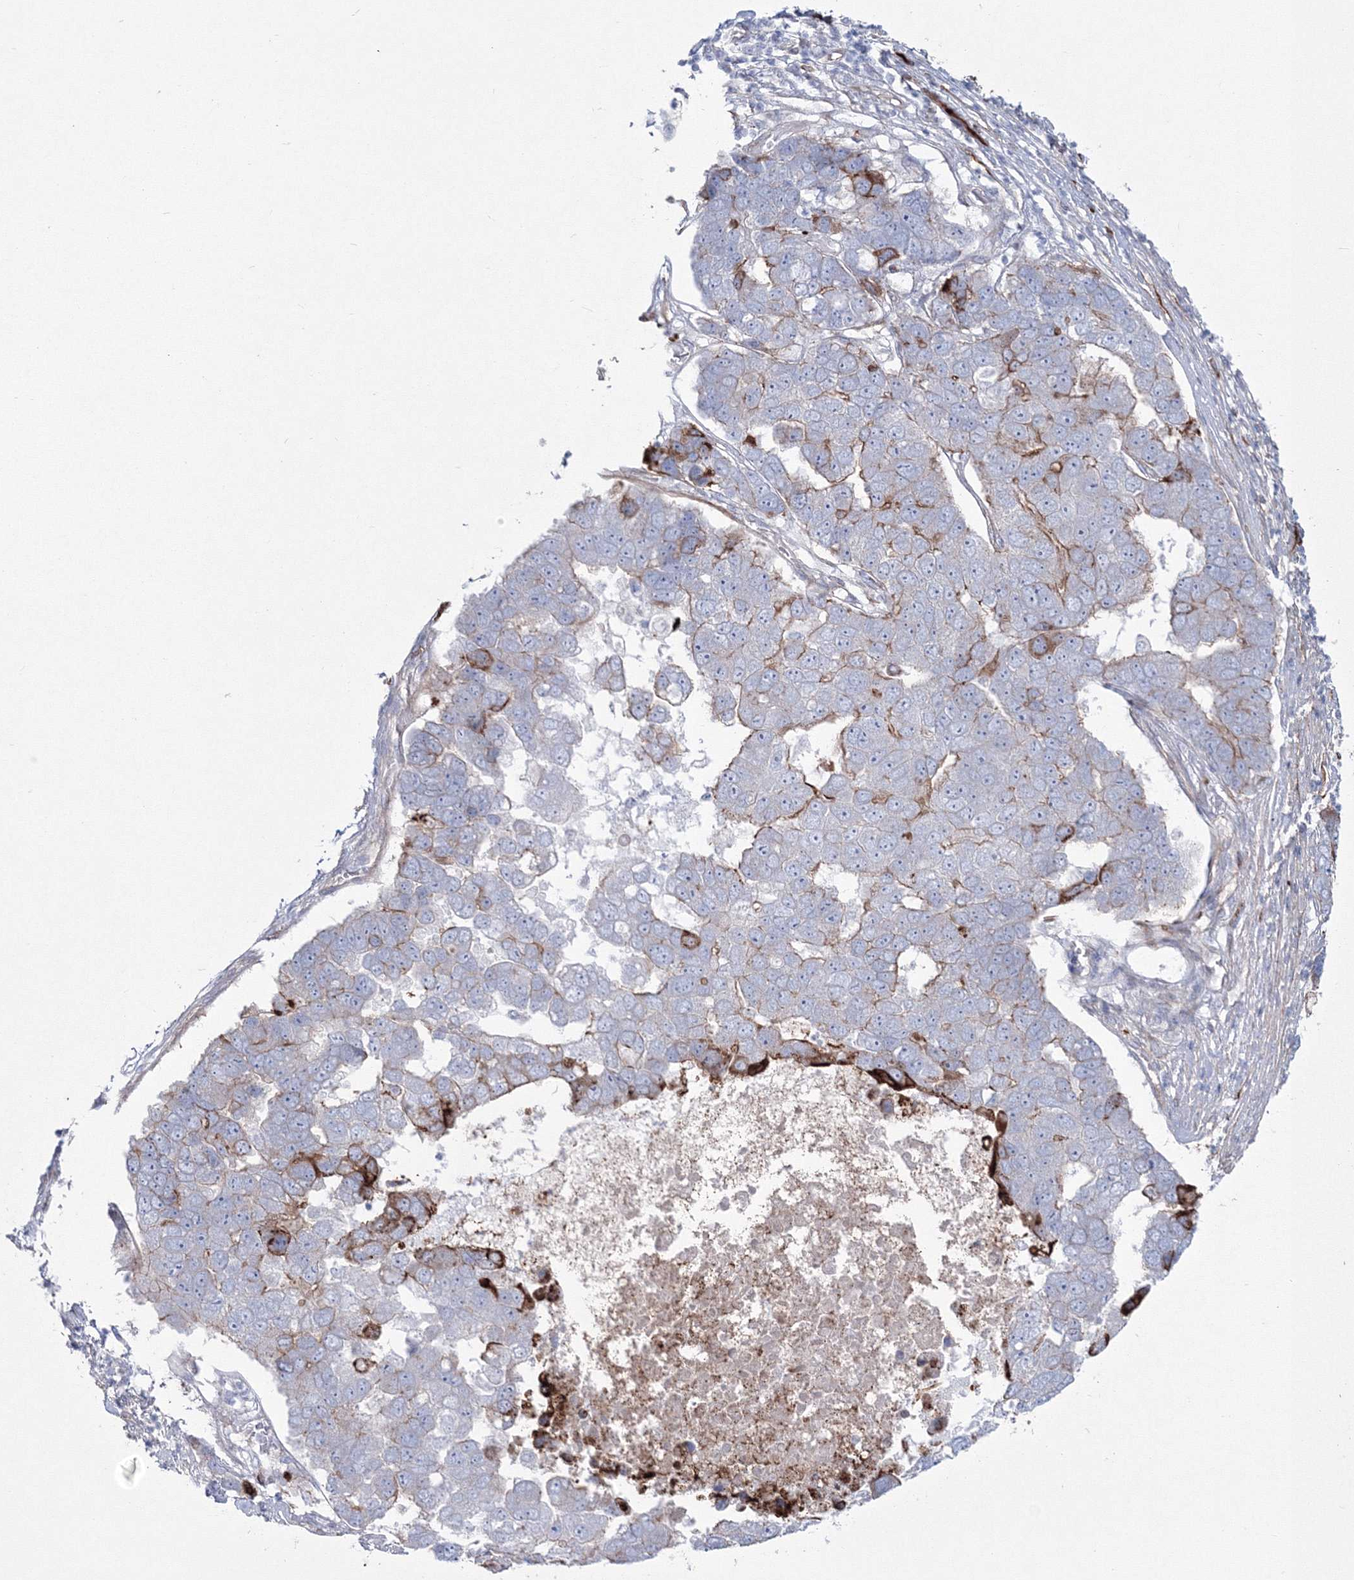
{"staining": {"intensity": "moderate", "quantity": "<25%", "location": "cytoplasmic/membranous"}, "tissue": "pancreatic cancer", "cell_type": "Tumor cells", "image_type": "cancer", "snomed": [{"axis": "morphology", "description": "Adenocarcinoma, NOS"}, {"axis": "topography", "description": "Pancreas"}], "caption": "Protein expression analysis of pancreatic cancer exhibits moderate cytoplasmic/membranous staining in approximately <25% of tumor cells.", "gene": "HYAL2", "patient": {"sex": "female", "age": 61}}